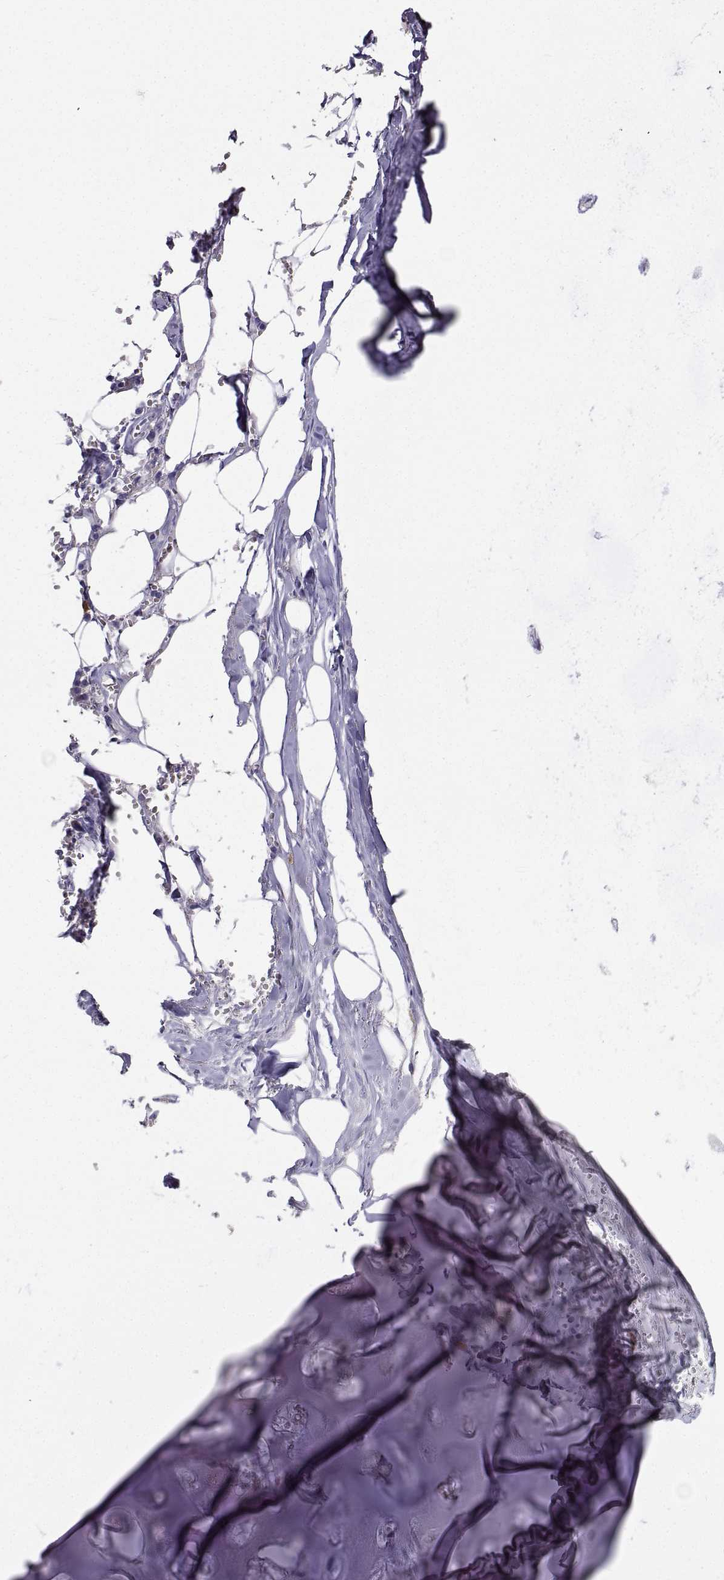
{"staining": {"intensity": "negative", "quantity": "none", "location": "none"}, "tissue": "adipose tissue", "cell_type": "Adipocytes", "image_type": "normal", "snomed": [{"axis": "morphology", "description": "Normal tissue, NOS"}, {"axis": "morphology", "description": "Squamous cell carcinoma, NOS"}, {"axis": "topography", "description": "Cartilage tissue"}, {"axis": "topography", "description": "Bronchus"}, {"axis": "topography", "description": "Lung"}], "caption": "High power microscopy histopathology image of an immunohistochemistry (IHC) micrograph of unremarkable adipose tissue, revealing no significant expression in adipocytes.", "gene": "CFAP44", "patient": {"sex": "male", "age": 66}}